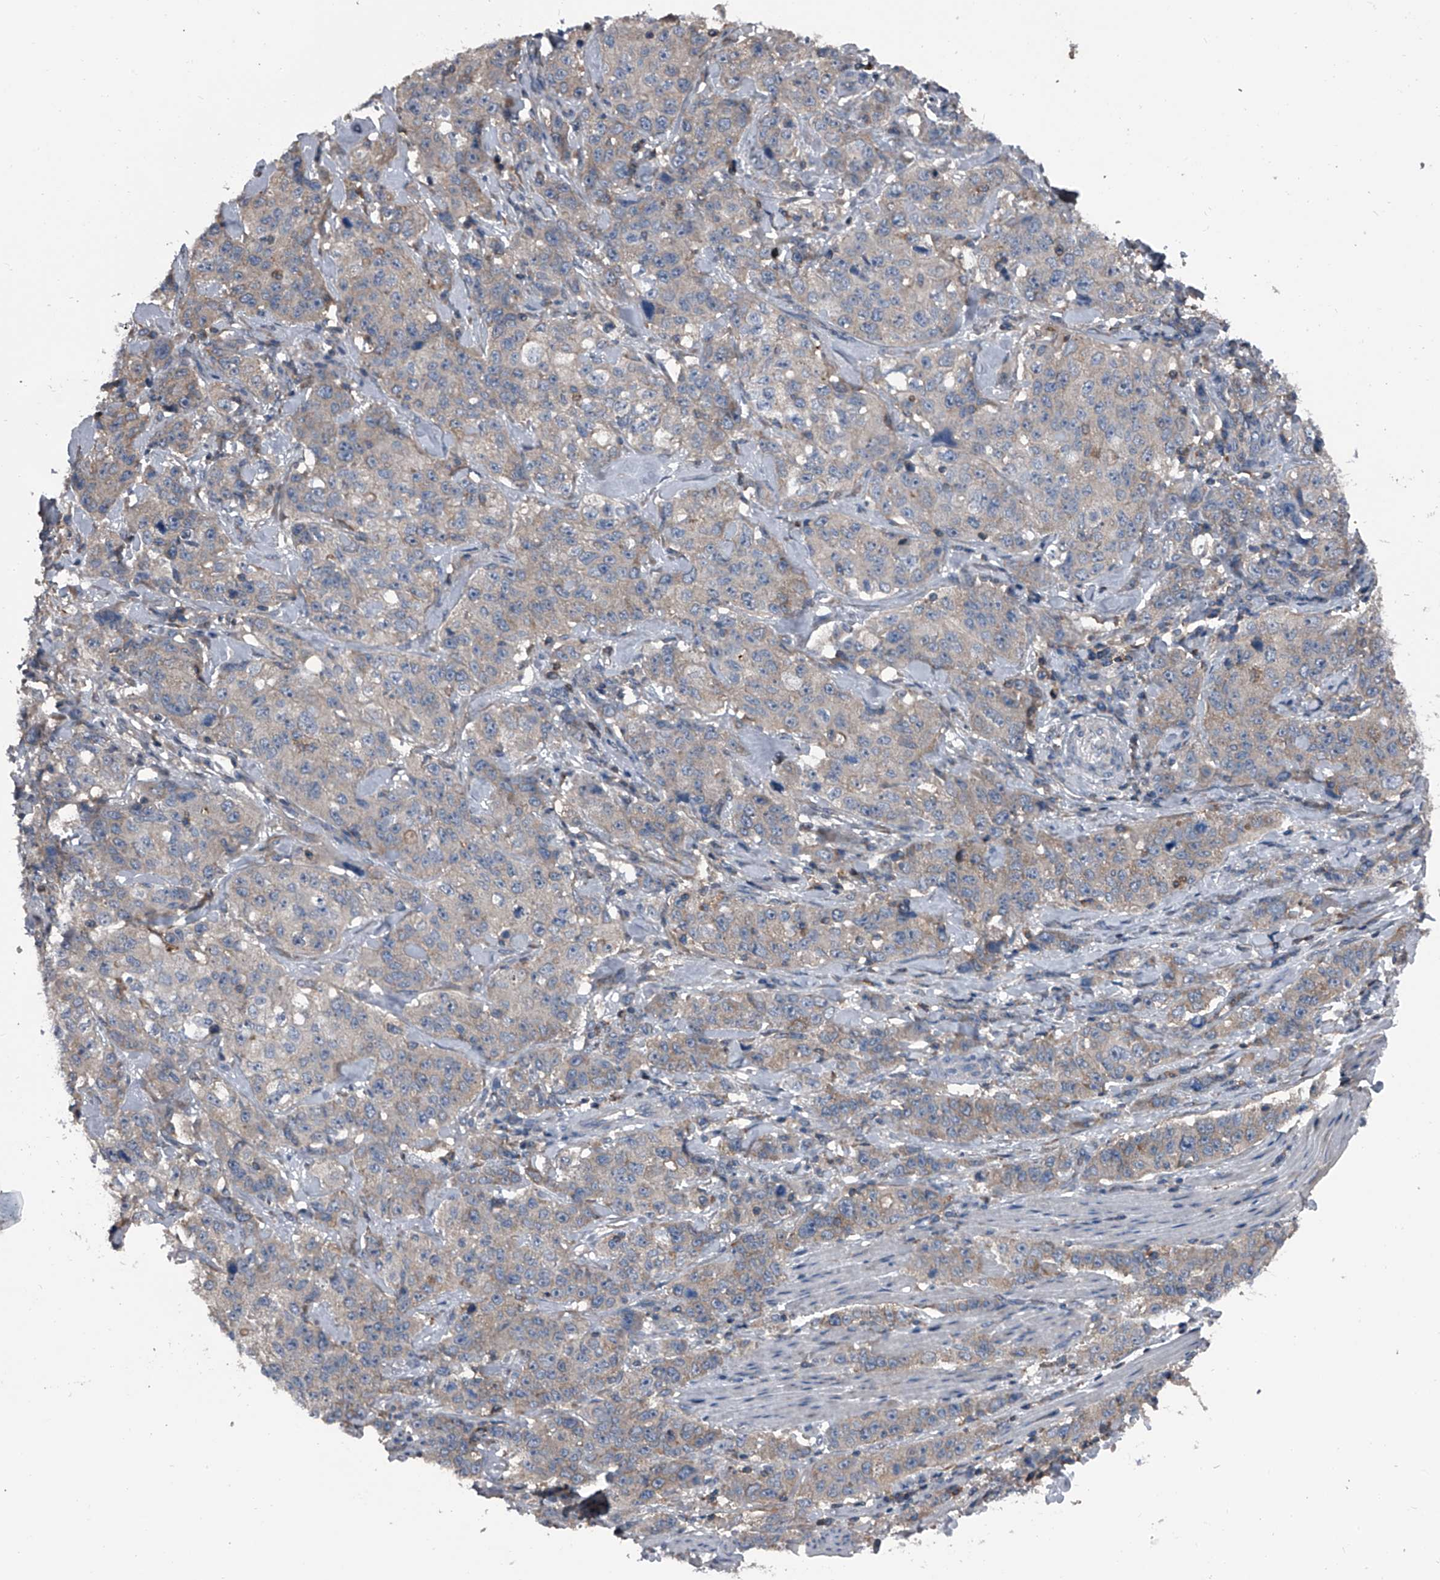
{"staining": {"intensity": "weak", "quantity": "<25%", "location": "cytoplasmic/membranous"}, "tissue": "stomach cancer", "cell_type": "Tumor cells", "image_type": "cancer", "snomed": [{"axis": "morphology", "description": "Adenocarcinoma, NOS"}, {"axis": "topography", "description": "Stomach"}], "caption": "An immunohistochemistry image of stomach cancer is shown. There is no staining in tumor cells of stomach cancer. Nuclei are stained in blue.", "gene": "PIP5K1A", "patient": {"sex": "male", "age": 48}}